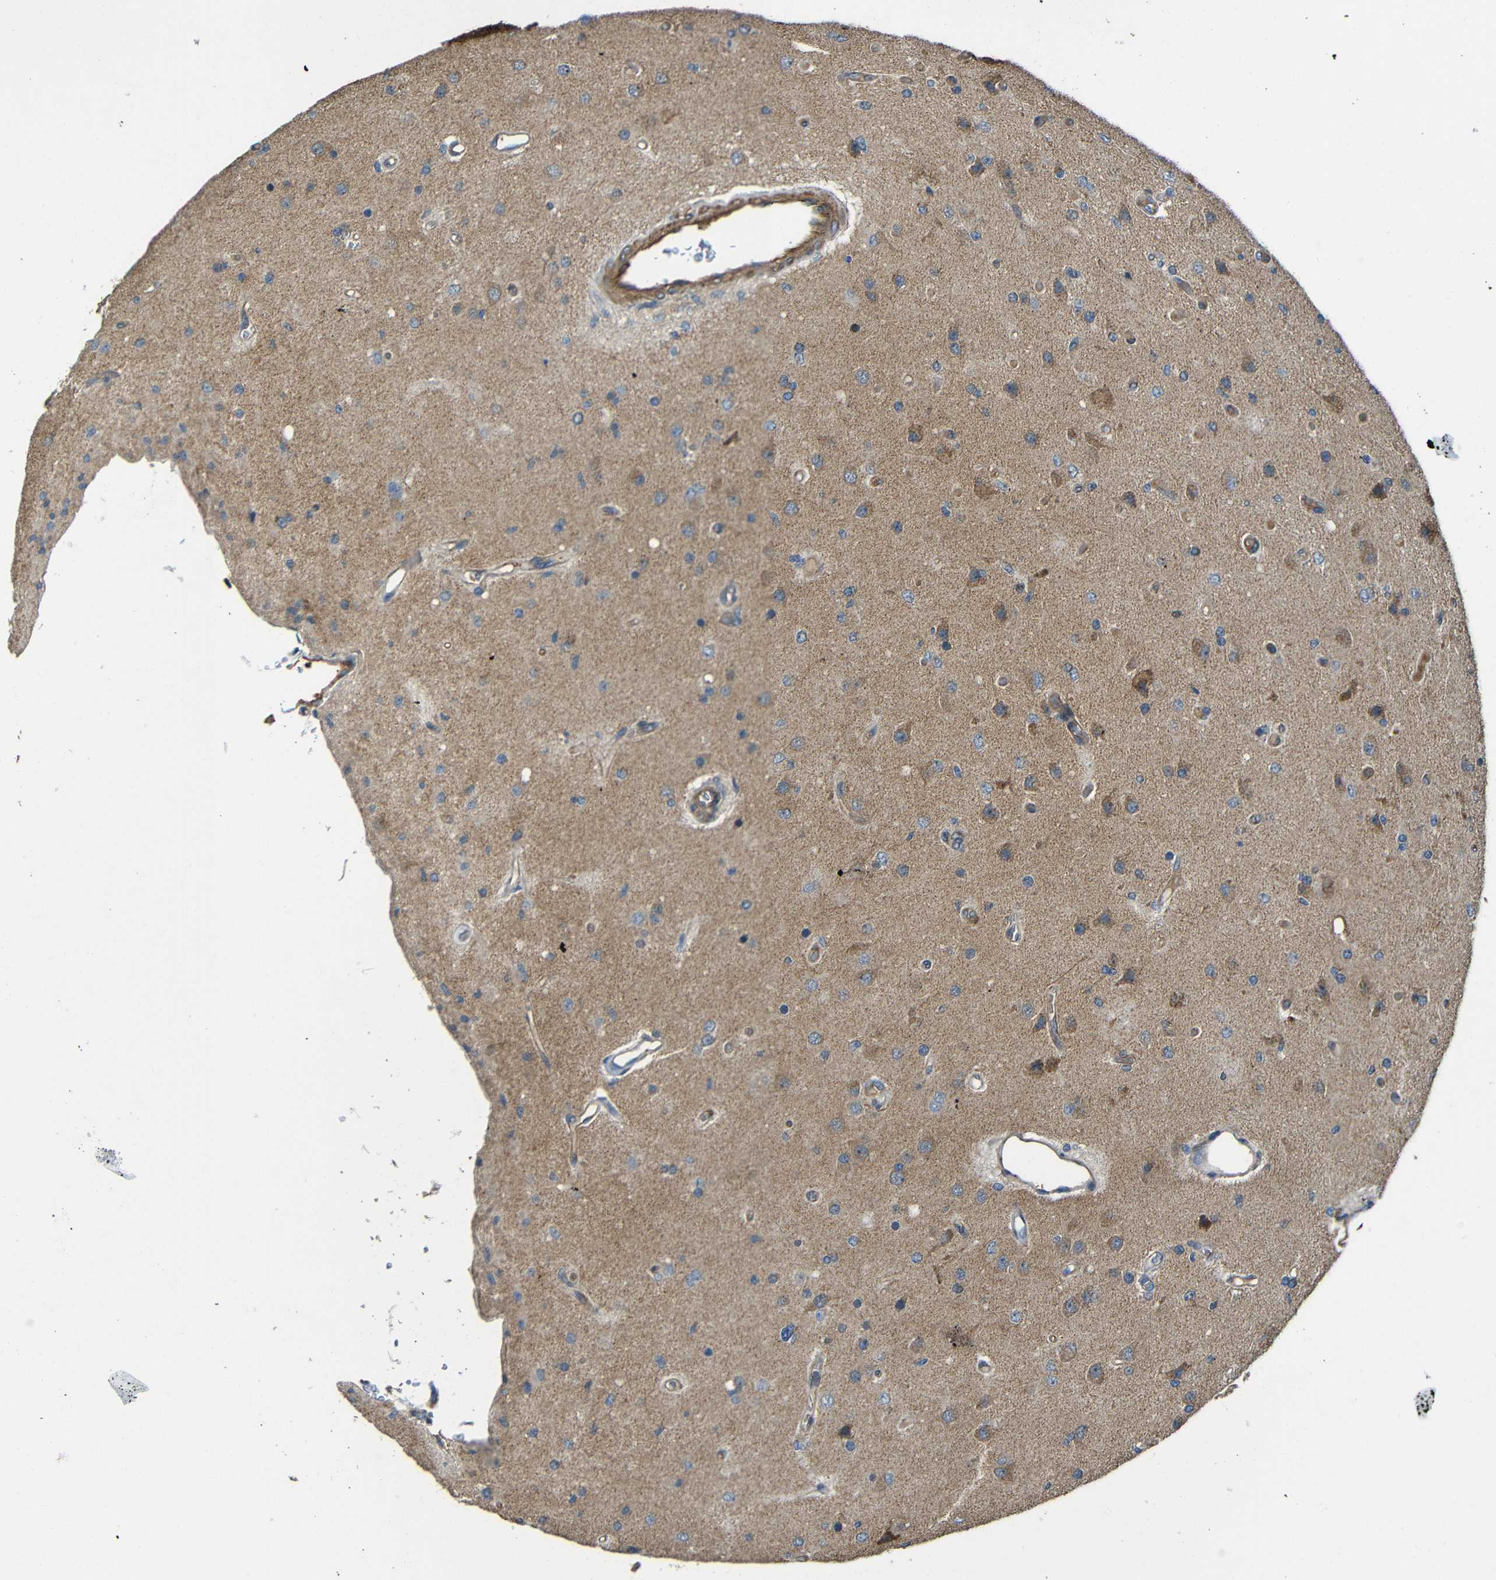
{"staining": {"intensity": "weak", "quantity": "<25%", "location": "cytoplasmic/membranous"}, "tissue": "glioma", "cell_type": "Tumor cells", "image_type": "cancer", "snomed": [{"axis": "morphology", "description": "Normal tissue, NOS"}, {"axis": "morphology", "description": "Glioma, malignant, High grade"}, {"axis": "topography", "description": "Cerebral cortex"}], "caption": "A high-resolution histopathology image shows IHC staining of glioma, which exhibits no significant expression in tumor cells.", "gene": "PTCH1", "patient": {"sex": "male", "age": 77}}